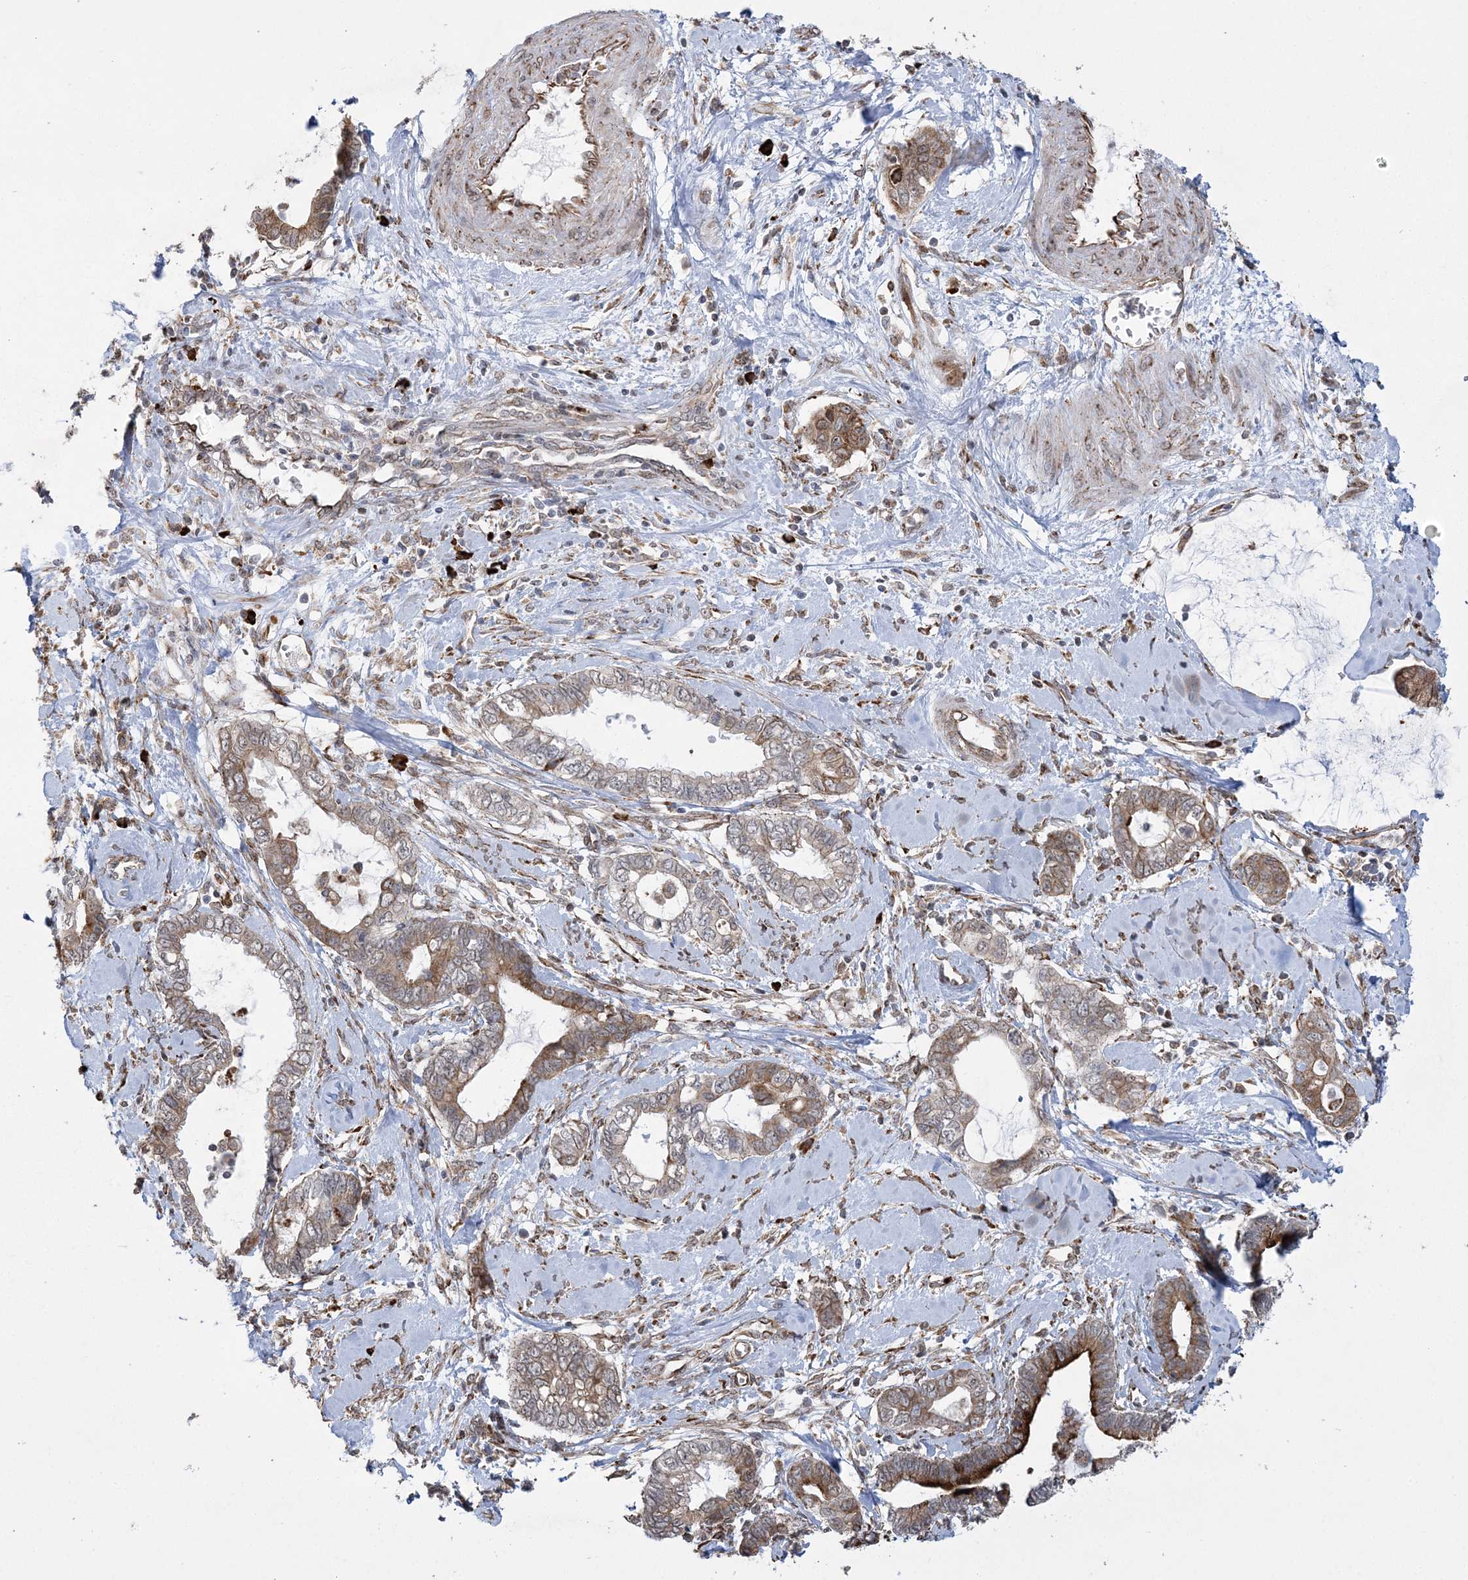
{"staining": {"intensity": "moderate", "quantity": "25%-75%", "location": "cytoplasmic/membranous"}, "tissue": "cervical cancer", "cell_type": "Tumor cells", "image_type": "cancer", "snomed": [{"axis": "morphology", "description": "Adenocarcinoma, NOS"}, {"axis": "topography", "description": "Cervix"}], "caption": "A micrograph showing moderate cytoplasmic/membranous staining in about 25%-75% of tumor cells in cervical cancer, as visualized by brown immunohistochemical staining.", "gene": "EFCAB12", "patient": {"sex": "female", "age": 44}}